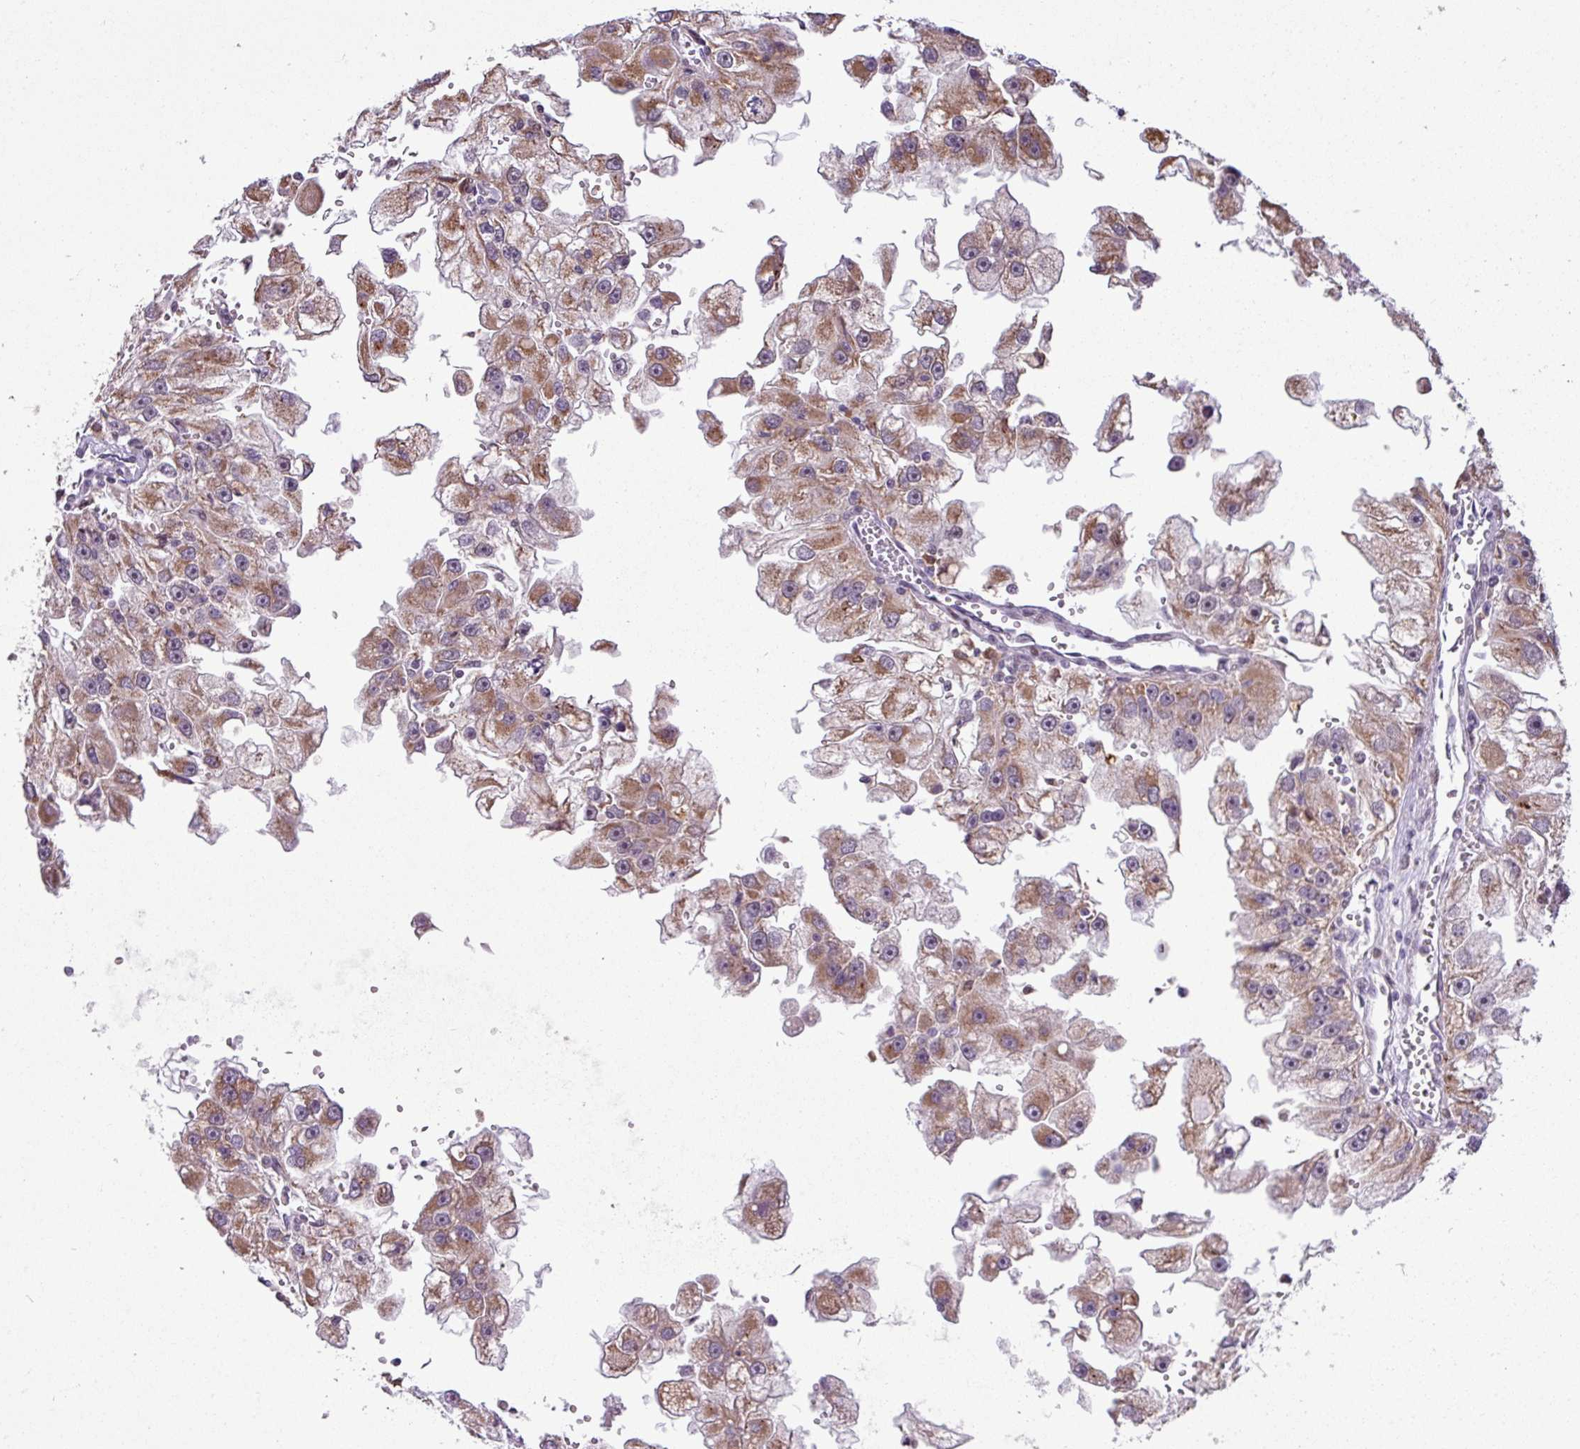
{"staining": {"intensity": "moderate", "quantity": ">75%", "location": "cytoplasmic/membranous"}, "tissue": "renal cancer", "cell_type": "Tumor cells", "image_type": "cancer", "snomed": [{"axis": "morphology", "description": "Adenocarcinoma, NOS"}, {"axis": "topography", "description": "Kidney"}], "caption": "A medium amount of moderate cytoplasmic/membranous expression is identified in about >75% of tumor cells in renal cancer (adenocarcinoma) tissue.", "gene": "BRD3", "patient": {"sex": "male", "age": 63}}